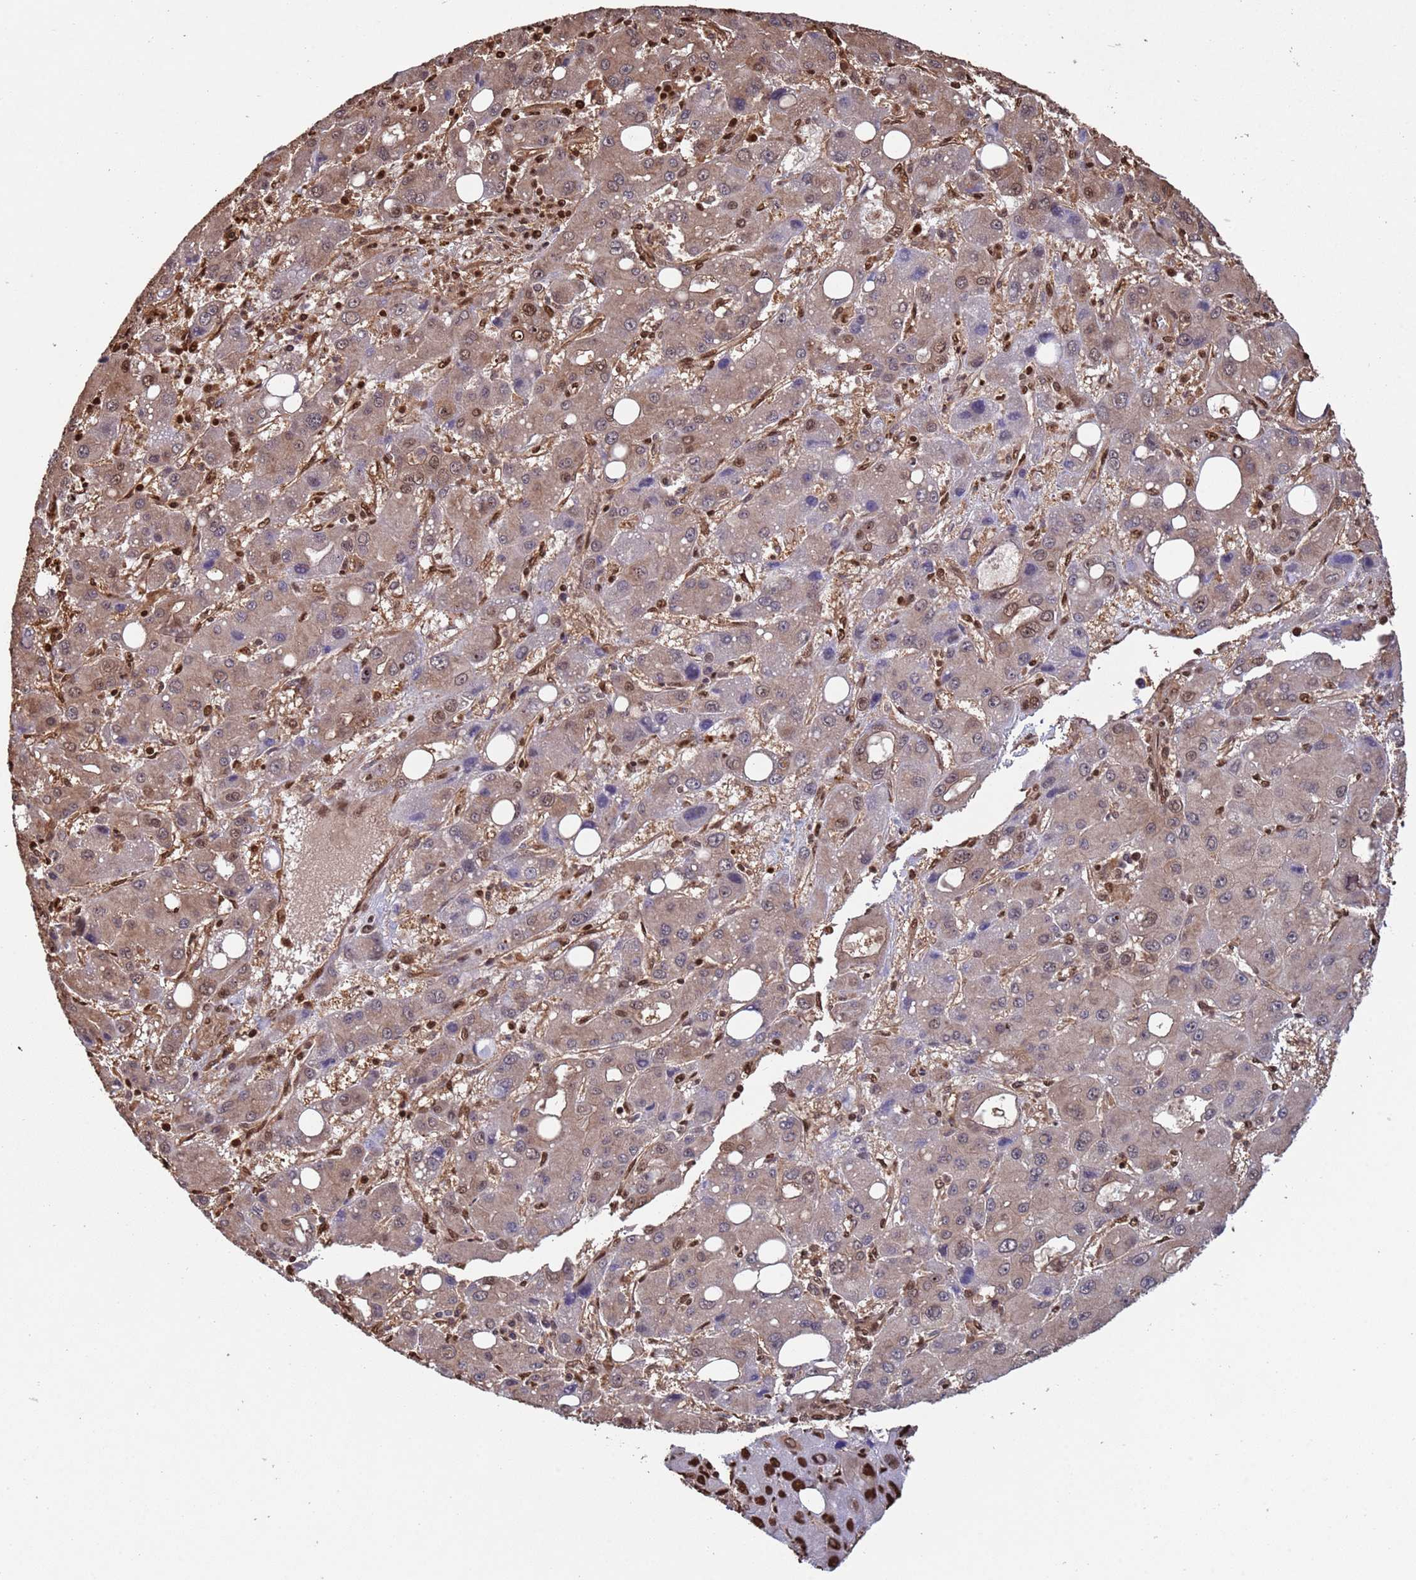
{"staining": {"intensity": "weak", "quantity": ">75%", "location": "cytoplasmic/membranous,nuclear"}, "tissue": "liver cancer", "cell_type": "Tumor cells", "image_type": "cancer", "snomed": [{"axis": "morphology", "description": "Carcinoma, Hepatocellular, NOS"}, {"axis": "topography", "description": "Liver"}], "caption": "This histopathology image reveals IHC staining of human liver cancer (hepatocellular carcinoma), with low weak cytoplasmic/membranous and nuclear staining in about >75% of tumor cells.", "gene": "SUMO4", "patient": {"sex": "male", "age": 55}}